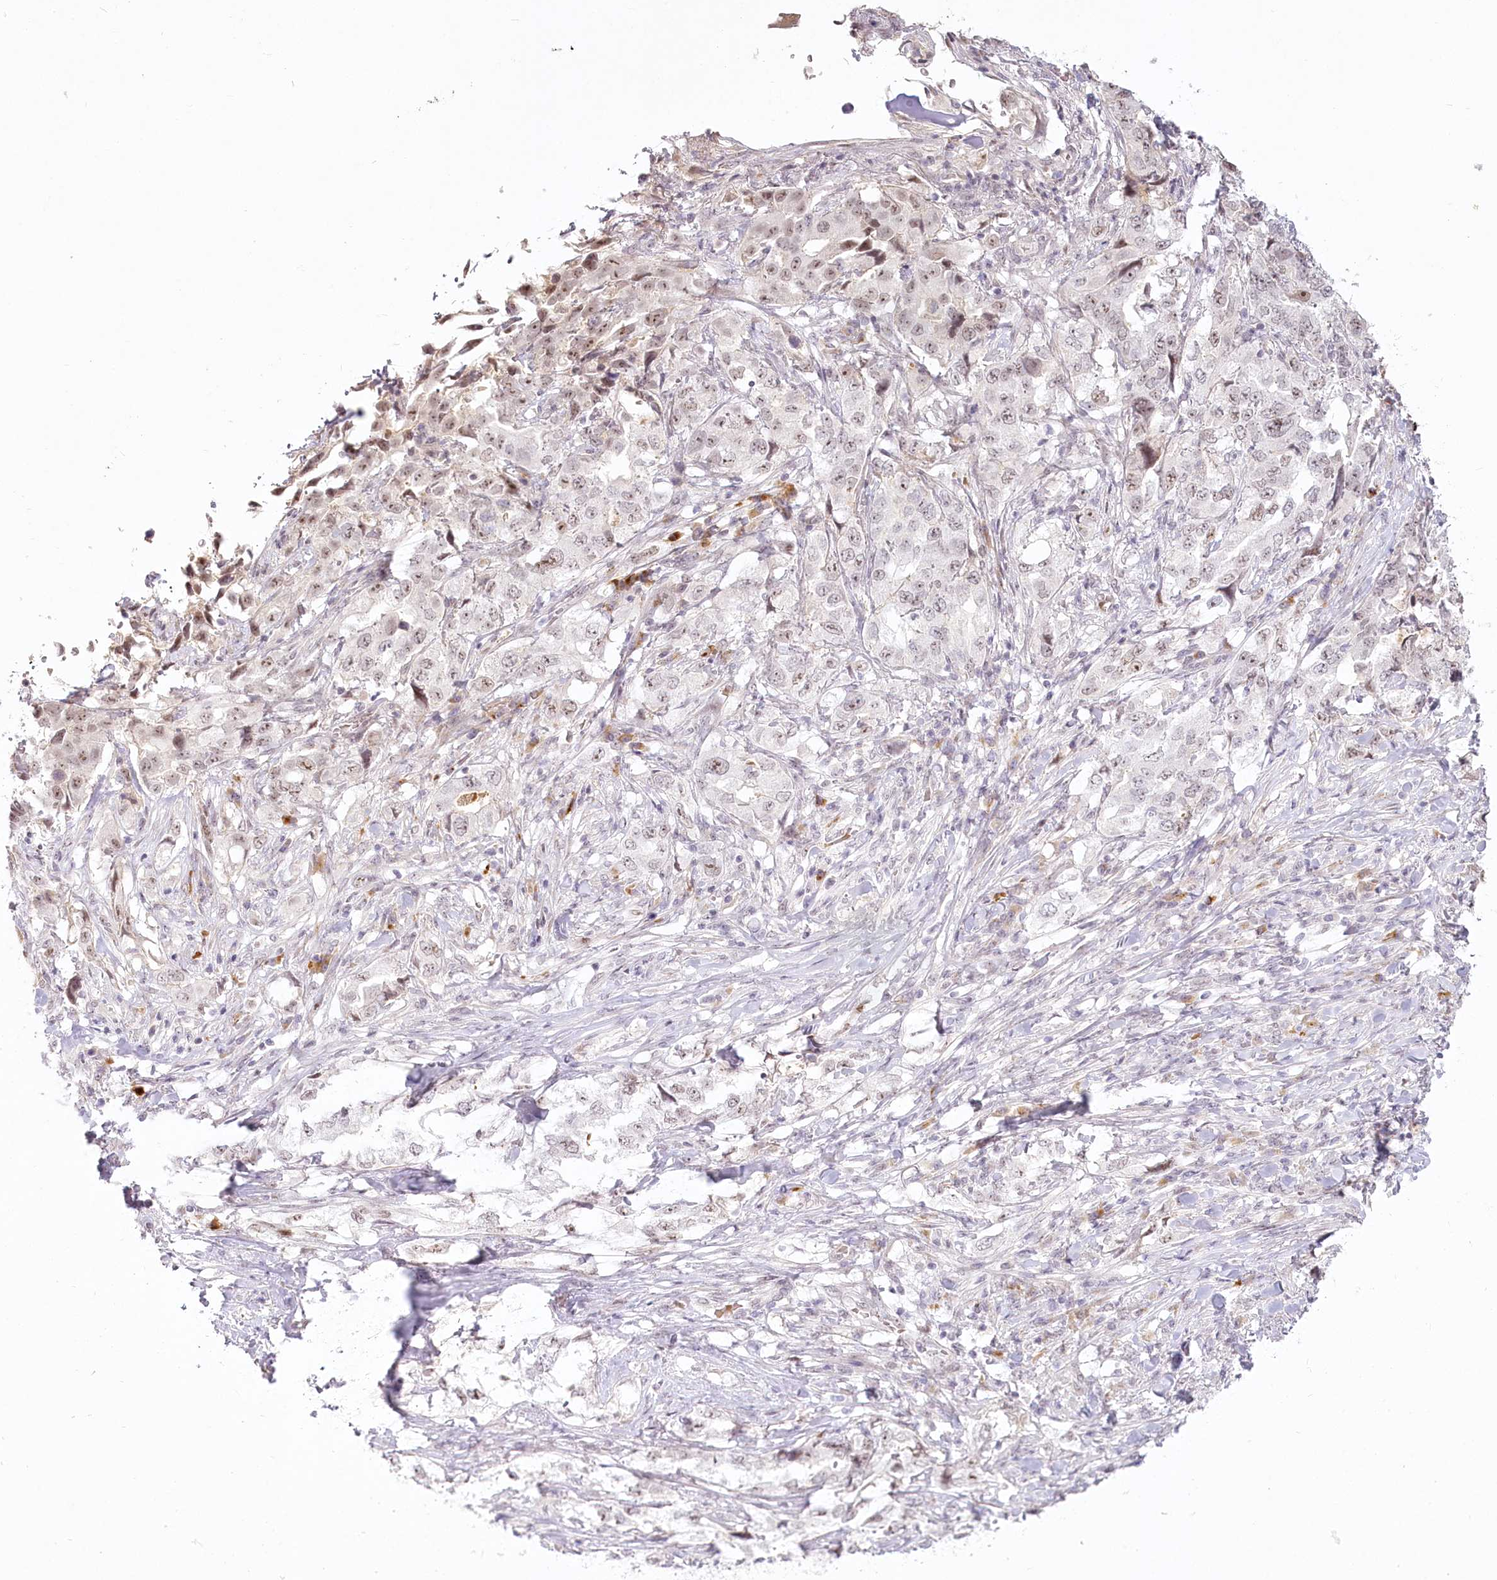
{"staining": {"intensity": "weak", "quantity": "25%-75%", "location": "nuclear"}, "tissue": "lung cancer", "cell_type": "Tumor cells", "image_type": "cancer", "snomed": [{"axis": "morphology", "description": "Adenocarcinoma, NOS"}, {"axis": "topography", "description": "Lung"}], "caption": "High-power microscopy captured an IHC micrograph of lung adenocarcinoma, revealing weak nuclear expression in approximately 25%-75% of tumor cells. Nuclei are stained in blue.", "gene": "EXOSC7", "patient": {"sex": "female", "age": 51}}